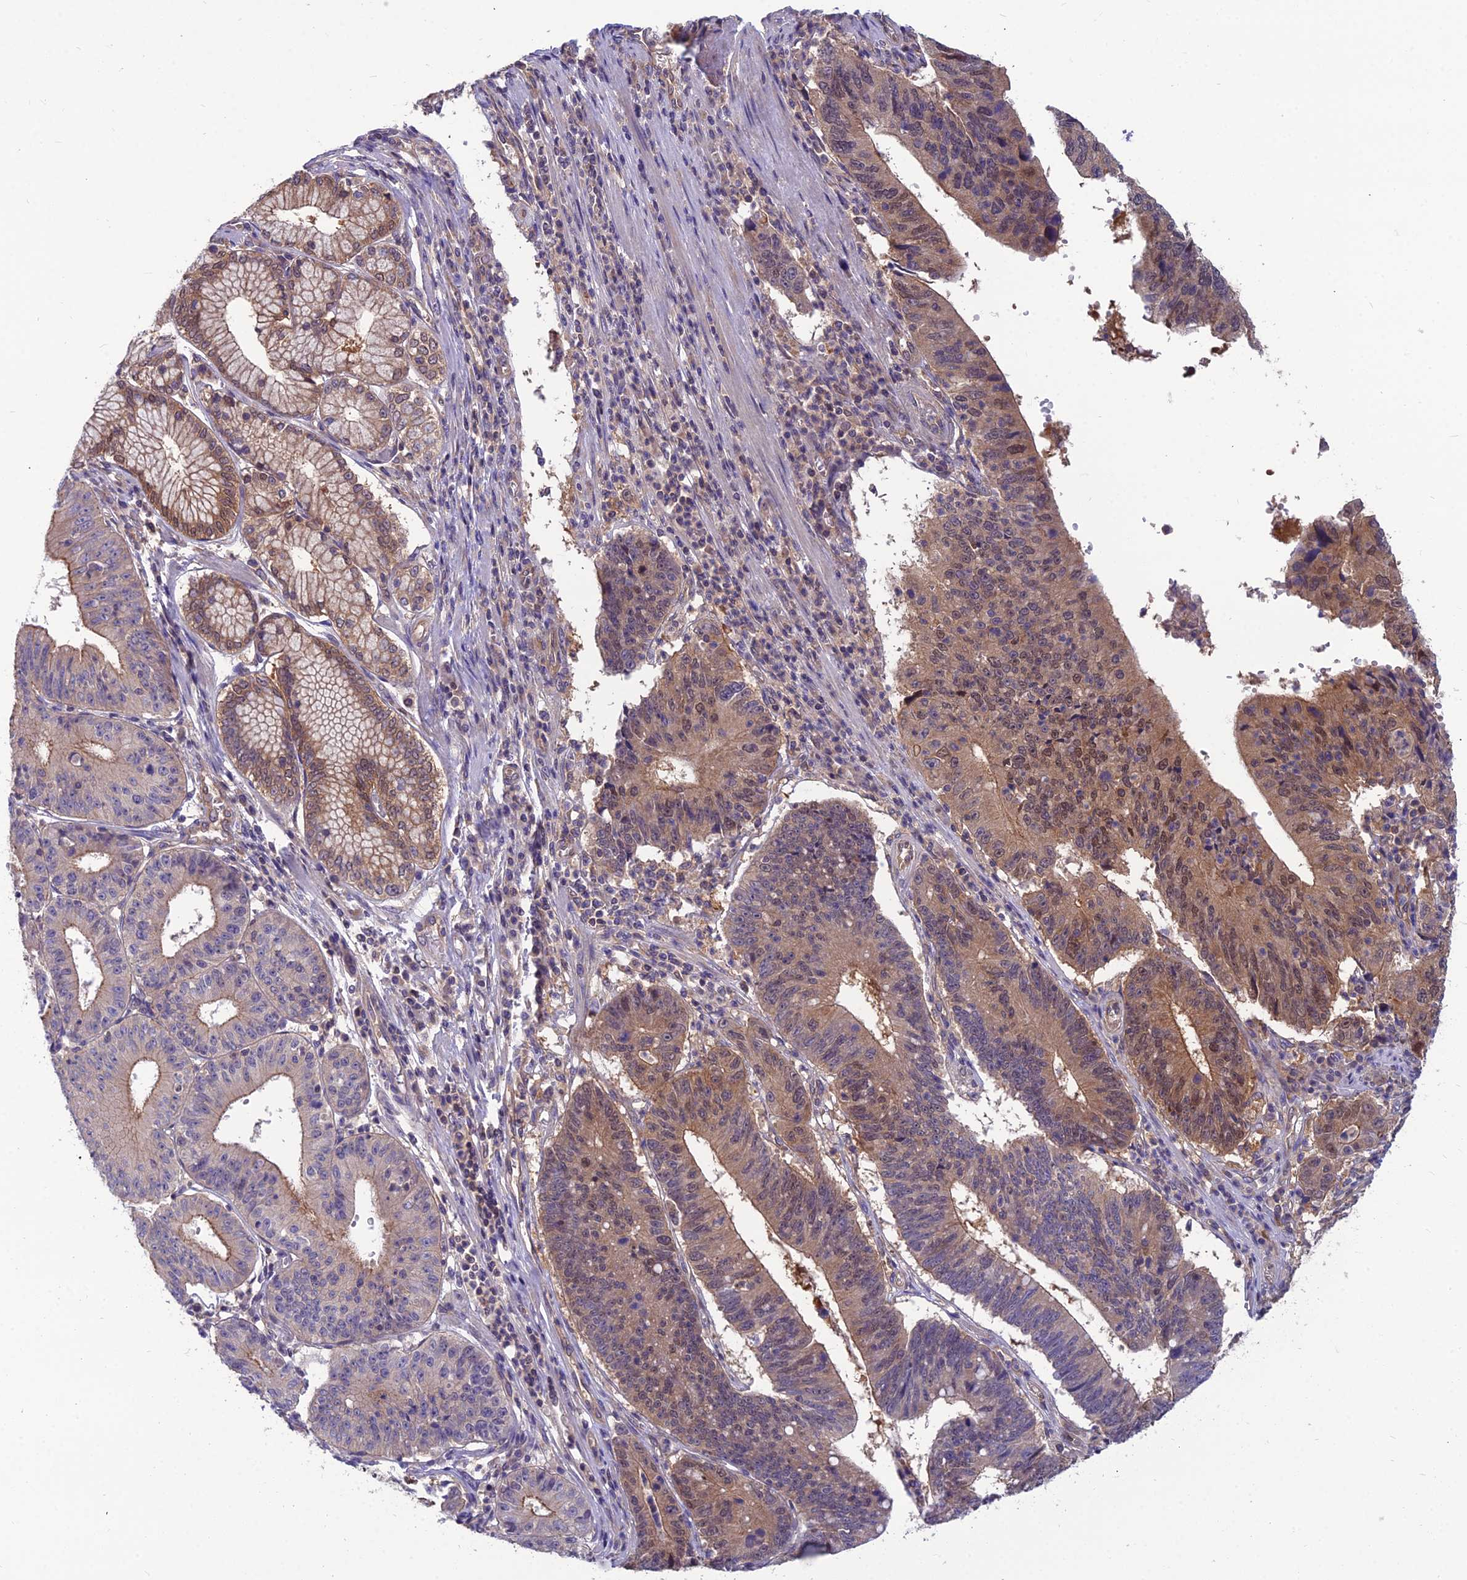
{"staining": {"intensity": "moderate", "quantity": ">75%", "location": "cytoplasmic/membranous,nuclear"}, "tissue": "stomach cancer", "cell_type": "Tumor cells", "image_type": "cancer", "snomed": [{"axis": "morphology", "description": "Adenocarcinoma, NOS"}, {"axis": "topography", "description": "Stomach"}], "caption": "Immunohistochemical staining of human stomach cancer (adenocarcinoma) demonstrates medium levels of moderate cytoplasmic/membranous and nuclear protein expression in about >75% of tumor cells.", "gene": "MVD", "patient": {"sex": "male", "age": 59}}